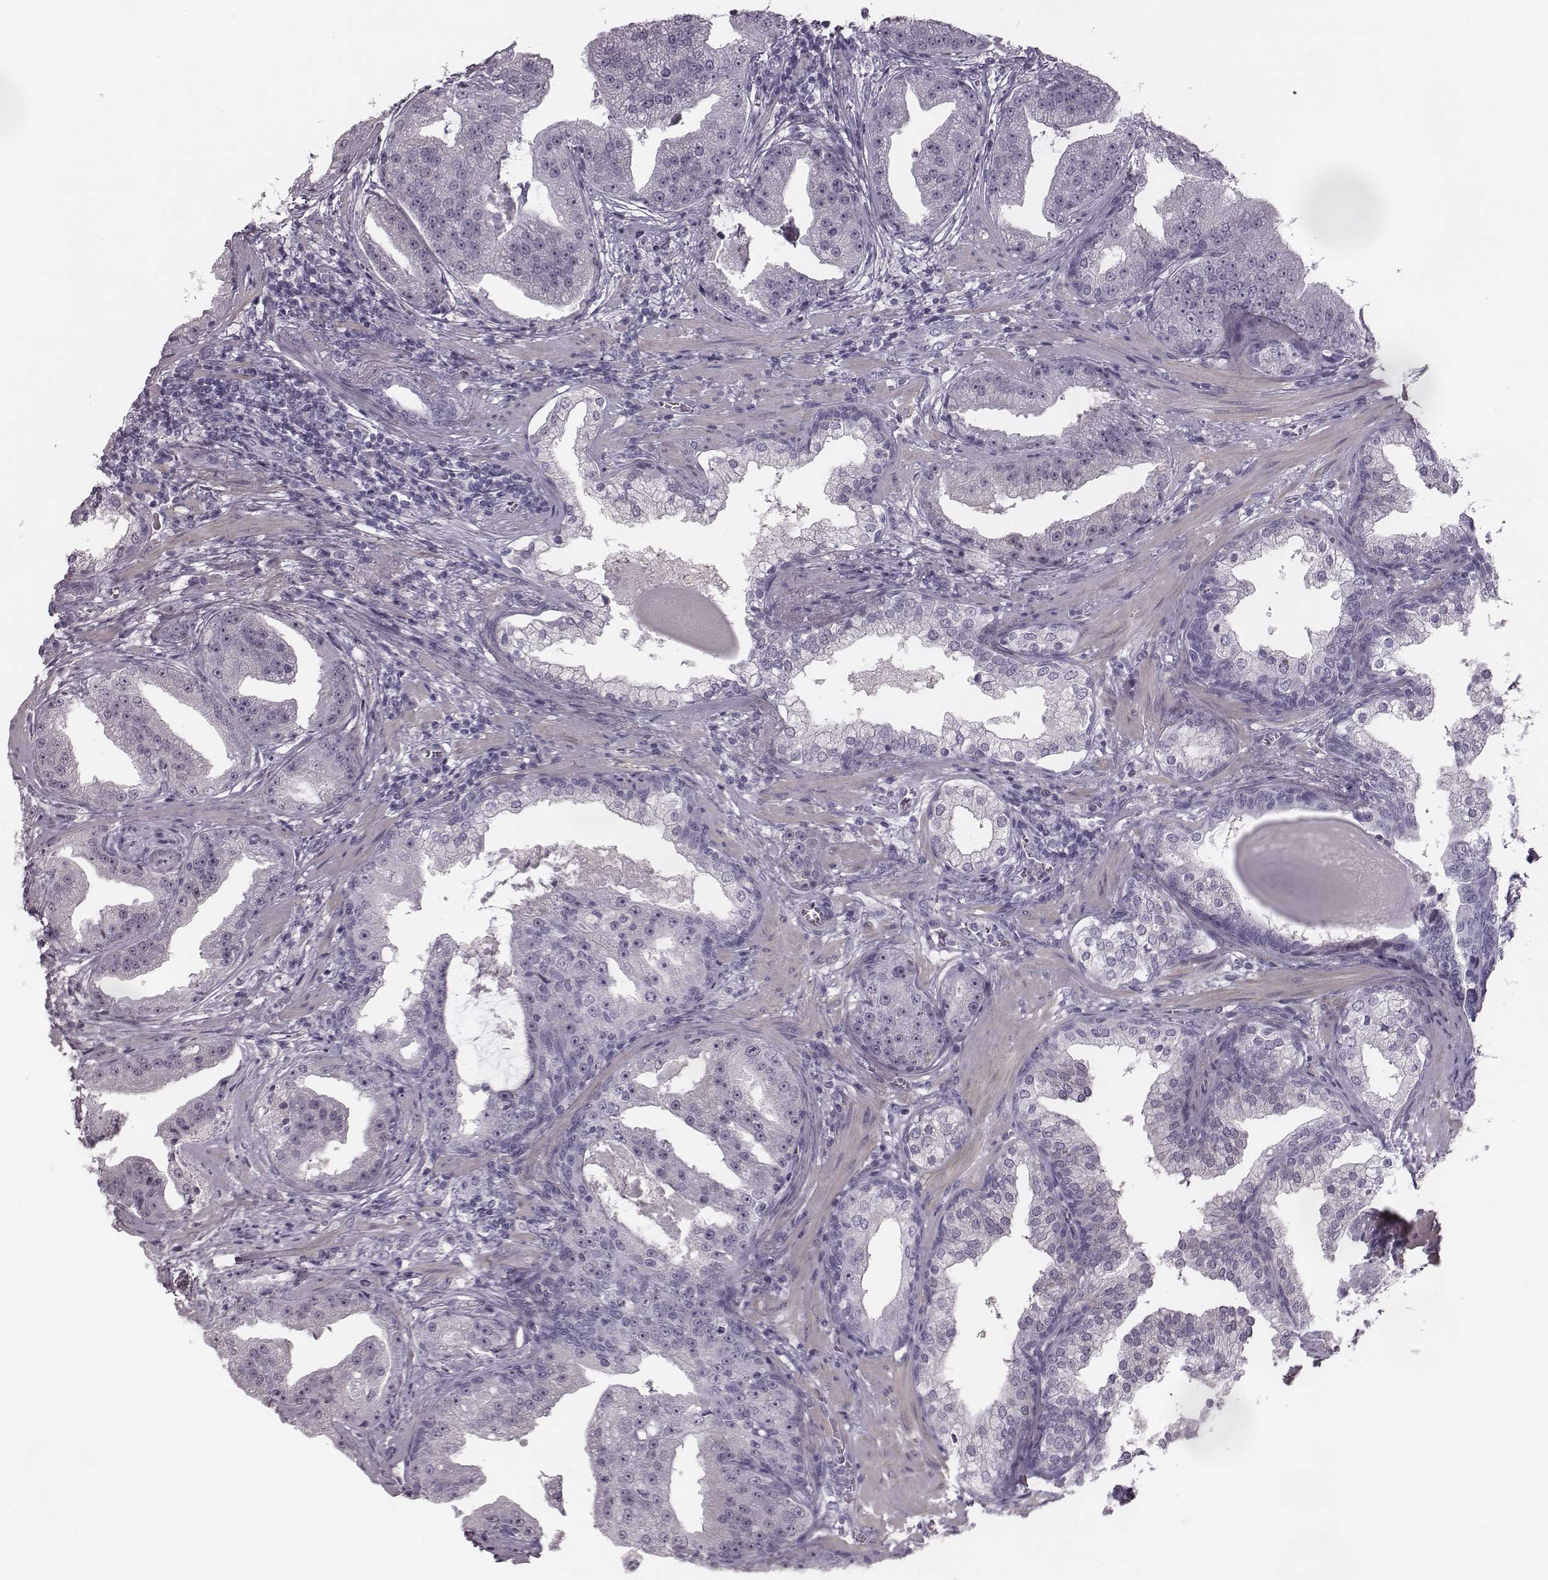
{"staining": {"intensity": "negative", "quantity": "none", "location": "none"}, "tissue": "prostate cancer", "cell_type": "Tumor cells", "image_type": "cancer", "snomed": [{"axis": "morphology", "description": "Adenocarcinoma, Low grade"}, {"axis": "topography", "description": "Prostate"}], "caption": "The photomicrograph exhibits no significant positivity in tumor cells of prostate cancer.", "gene": "CRISP1", "patient": {"sex": "male", "age": 62}}